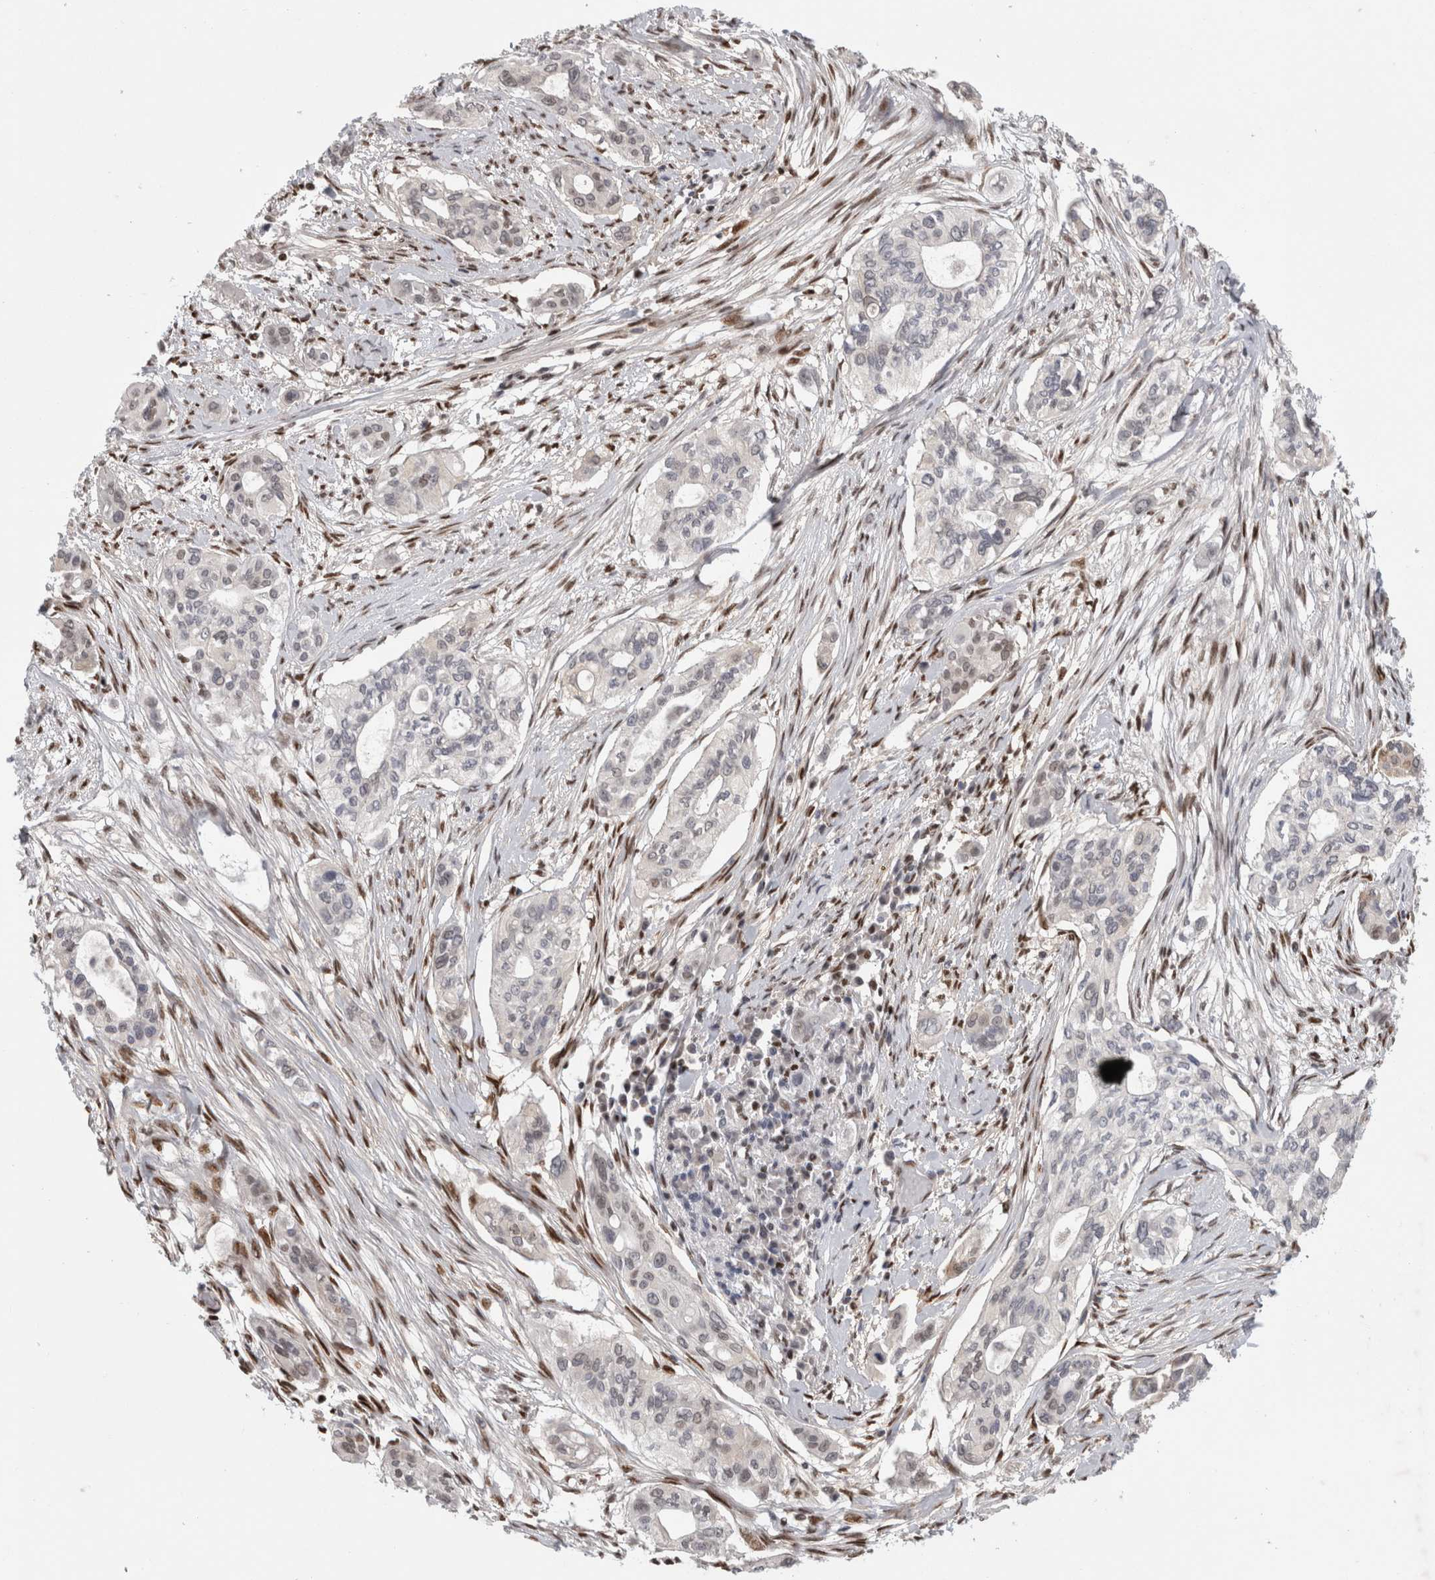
{"staining": {"intensity": "weak", "quantity": "<25%", "location": "nuclear"}, "tissue": "pancreatic cancer", "cell_type": "Tumor cells", "image_type": "cancer", "snomed": [{"axis": "morphology", "description": "Adenocarcinoma, NOS"}, {"axis": "topography", "description": "Pancreas"}], "caption": "Immunohistochemistry (IHC) histopathology image of neoplastic tissue: pancreatic cancer (adenocarcinoma) stained with DAB displays no significant protein expression in tumor cells.", "gene": "SRARP", "patient": {"sex": "female", "age": 60}}